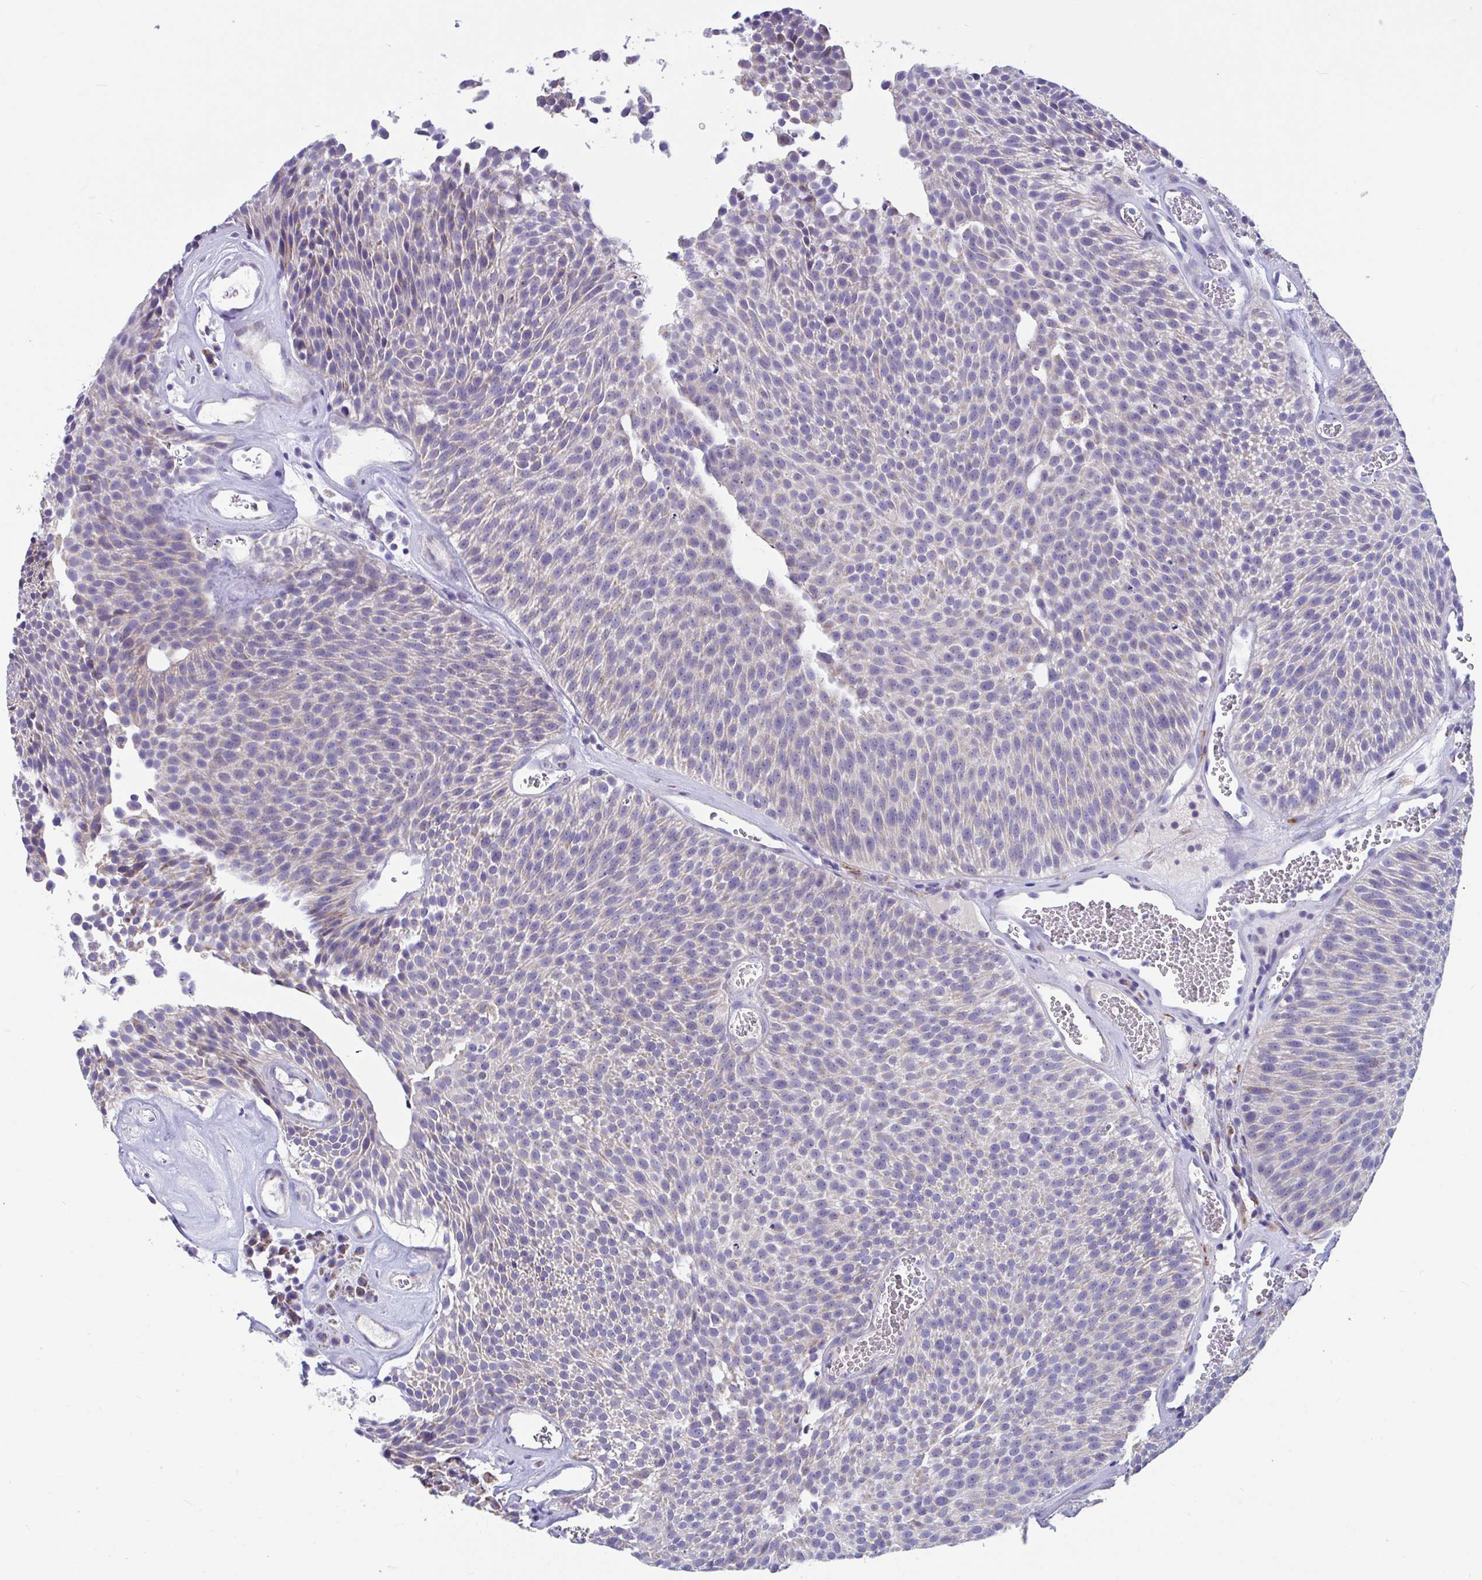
{"staining": {"intensity": "weak", "quantity": "25%-75%", "location": "cytoplasmic/membranous"}, "tissue": "urothelial cancer", "cell_type": "Tumor cells", "image_type": "cancer", "snomed": [{"axis": "morphology", "description": "Urothelial carcinoma, Low grade"}, {"axis": "topography", "description": "Urinary bladder"}], "caption": "IHC histopathology image of neoplastic tissue: urothelial cancer stained using immunohistochemistry shows low levels of weak protein expression localized specifically in the cytoplasmic/membranous of tumor cells, appearing as a cytoplasmic/membranous brown color.", "gene": "OR13A1", "patient": {"sex": "female", "age": 79}}